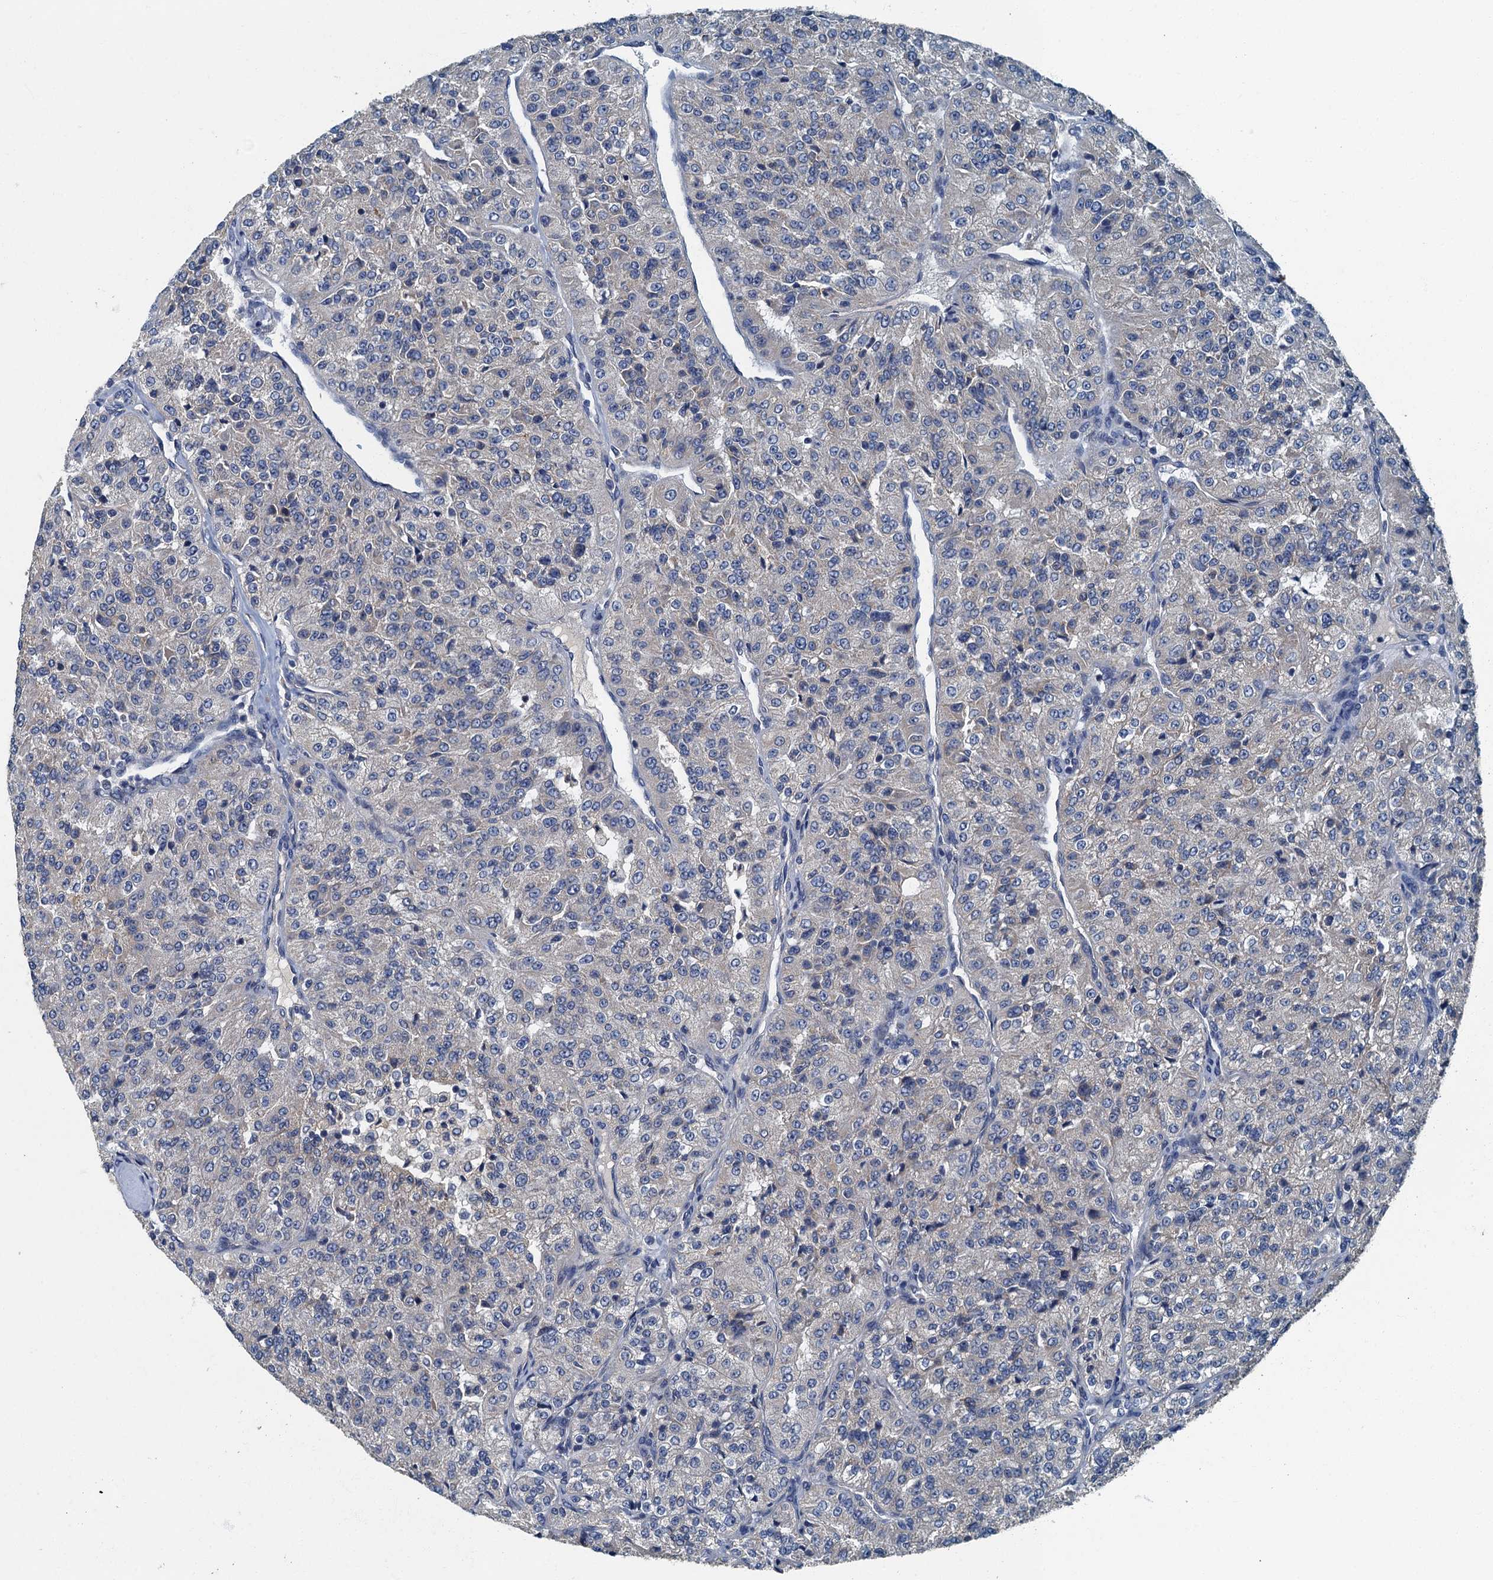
{"staining": {"intensity": "negative", "quantity": "none", "location": "none"}, "tissue": "renal cancer", "cell_type": "Tumor cells", "image_type": "cancer", "snomed": [{"axis": "morphology", "description": "Adenocarcinoma, NOS"}, {"axis": "topography", "description": "Kidney"}], "caption": "Immunohistochemistry of renal cancer reveals no staining in tumor cells.", "gene": "DDX49", "patient": {"sex": "female", "age": 63}}